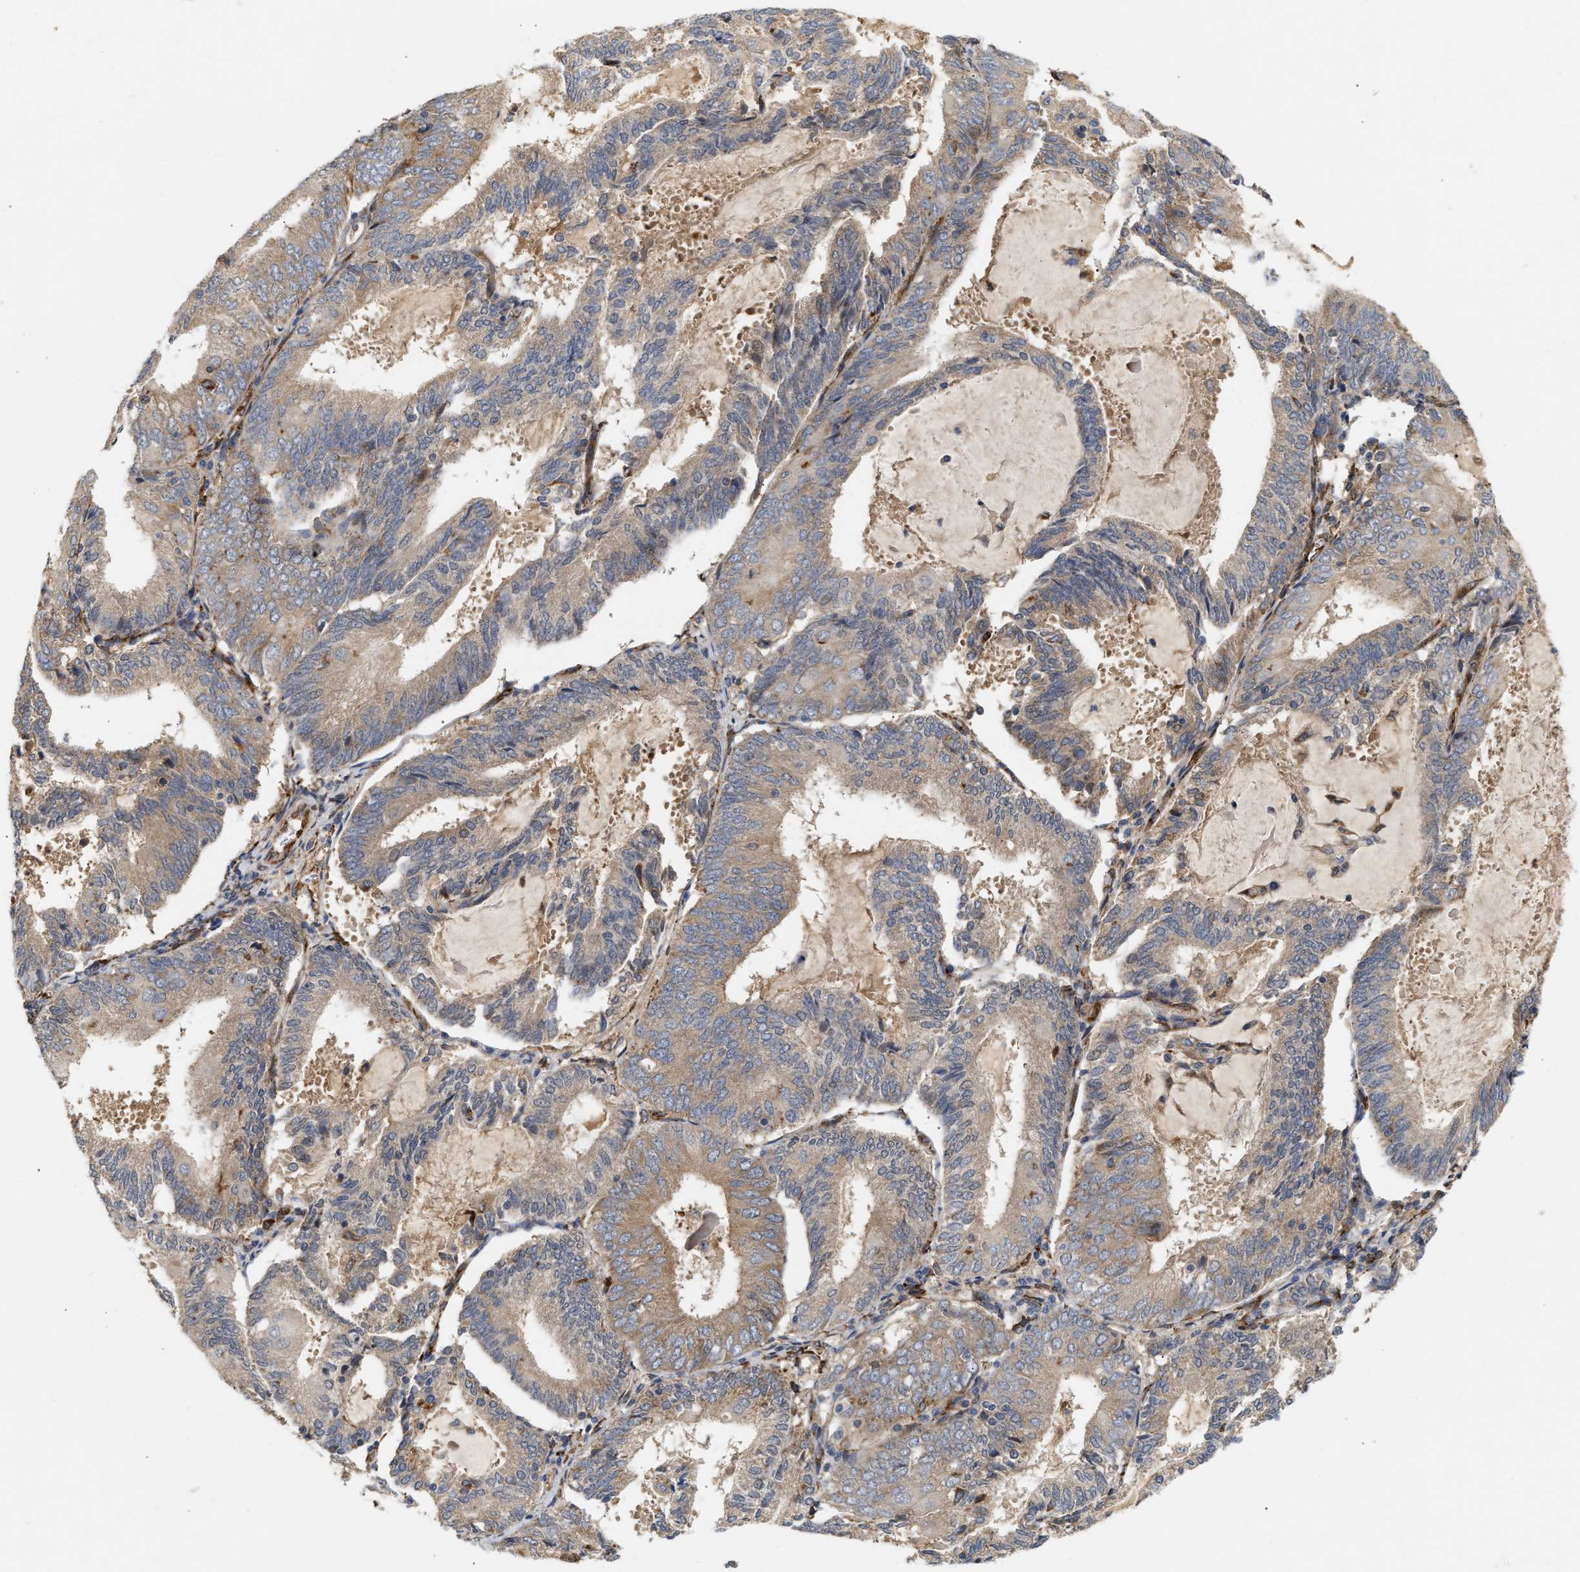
{"staining": {"intensity": "weak", "quantity": ">75%", "location": "cytoplasmic/membranous"}, "tissue": "endometrial cancer", "cell_type": "Tumor cells", "image_type": "cancer", "snomed": [{"axis": "morphology", "description": "Adenocarcinoma, NOS"}, {"axis": "topography", "description": "Endometrium"}], "caption": "Adenocarcinoma (endometrial) stained with a protein marker displays weak staining in tumor cells.", "gene": "PLCD1", "patient": {"sex": "female", "age": 81}}